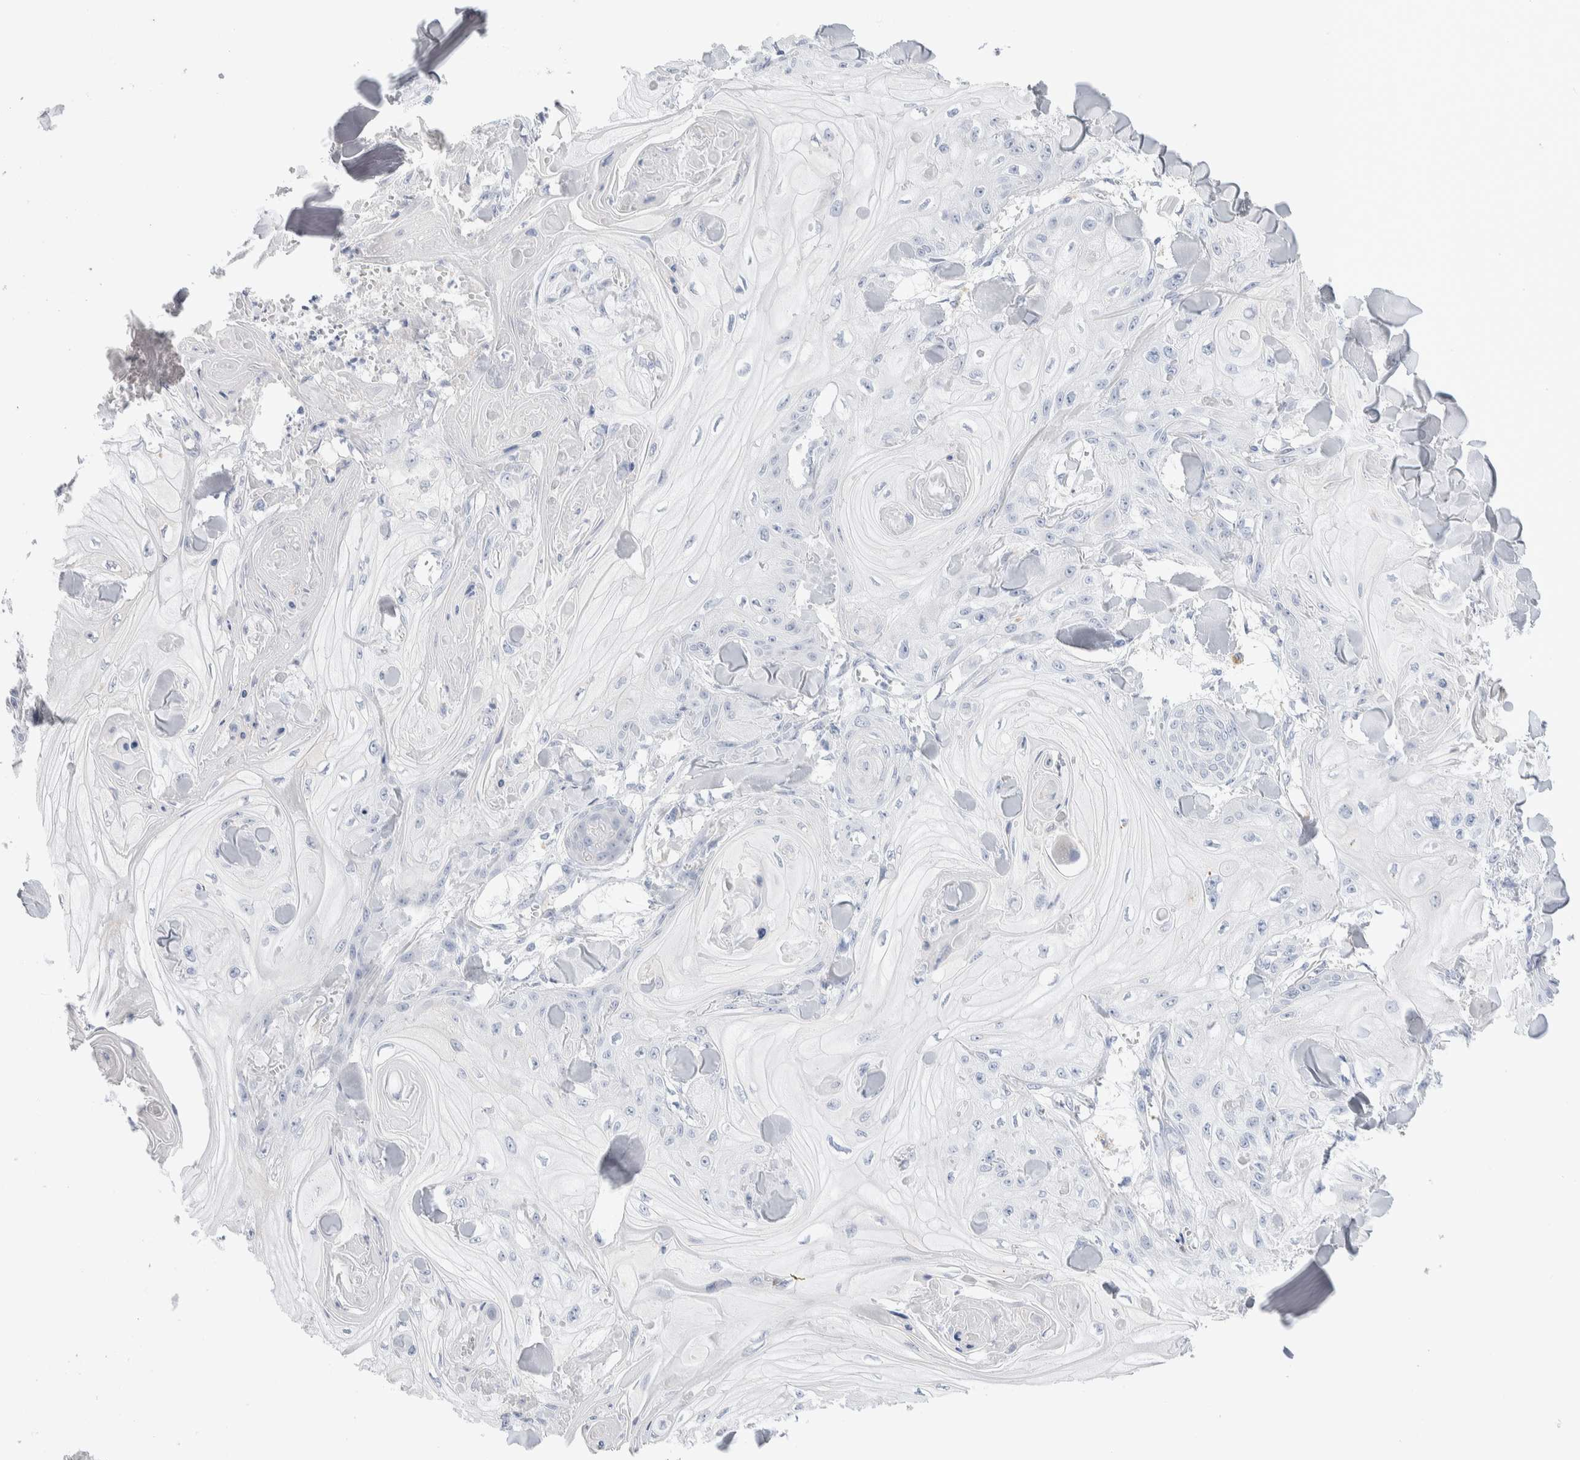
{"staining": {"intensity": "negative", "quantity": "none", "location": "none"}, "tissue": "skin cancer", "cell_type": "Tumor cells", "image_type": "cancer", "snomed": [{"axis": "morphology", "description": "Squamous cell carcinoma, NOS"}, {"axis": "topography", "description": "Skin"}], "caption": "High magnification brightfield microscopy of skin squamous cell carcinoma stained with DAB (3,3'-diaminobenzidine) (brown) and counterstained with hematoxylin (blue): tumor cells show no significant positivity.", "gene": "GDA", "patient": {"sex": "male", "age": 74}}